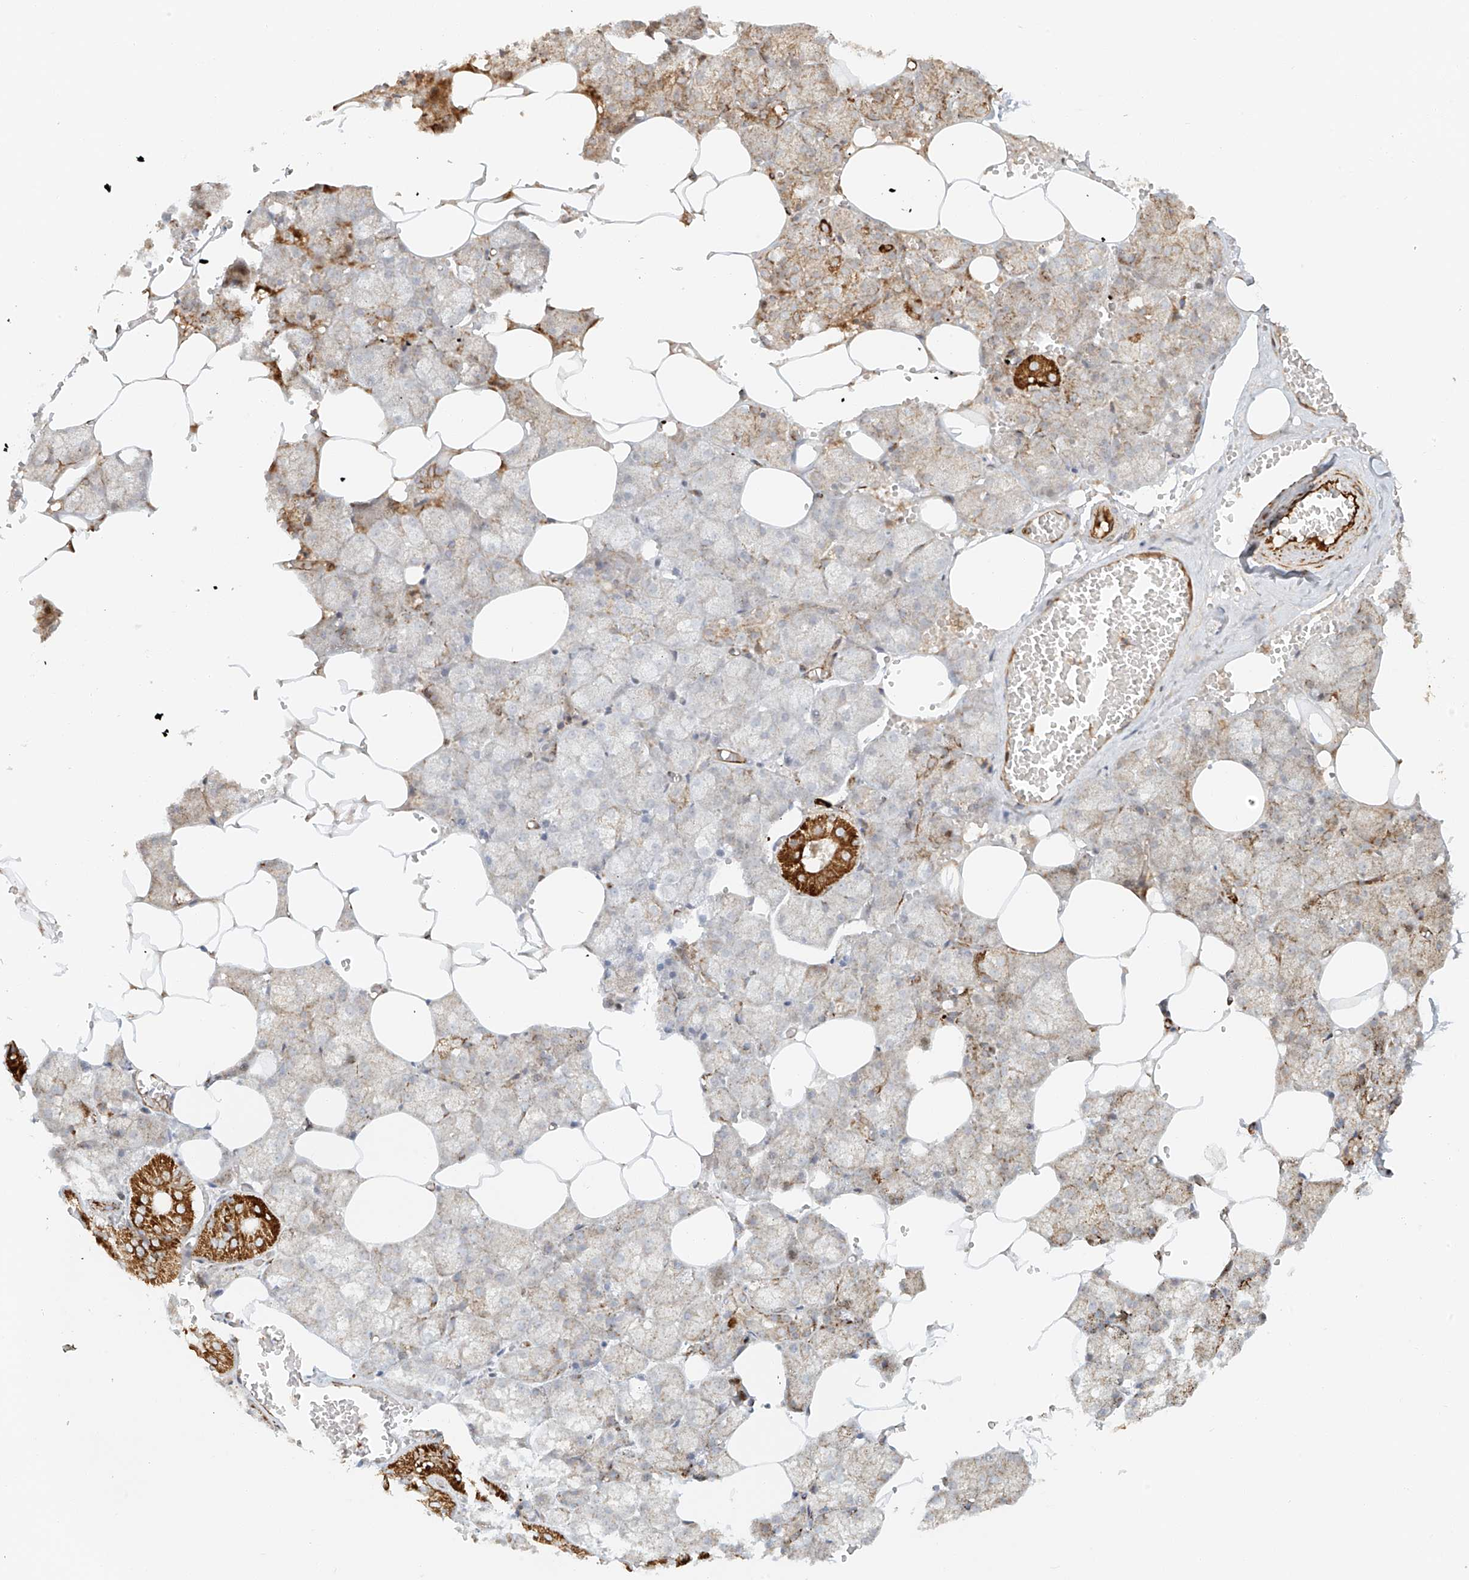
{"staining": {"intensity": "strong", "quantity": "<25%", "location": "cytoplasmic/membranous"}, "tissue": "salivary gland", "cell_type": "Glandular cells", "image_type": "normal", "snomed": [{"axis": "morphology", "description": "Normal tissue, NOS"}, {"axis": "topography", "description": "Salivary gland"}], "caption": "Glandular cells show medium levels of strong cytoplasmic/membranous staining in about <25% of cells in benign salivary gland. (brown staining indicates protein expression, while blue staining denotes nuclei).", "gene": "MIPEP", "patient": {"sex": "male", "age": 62}}